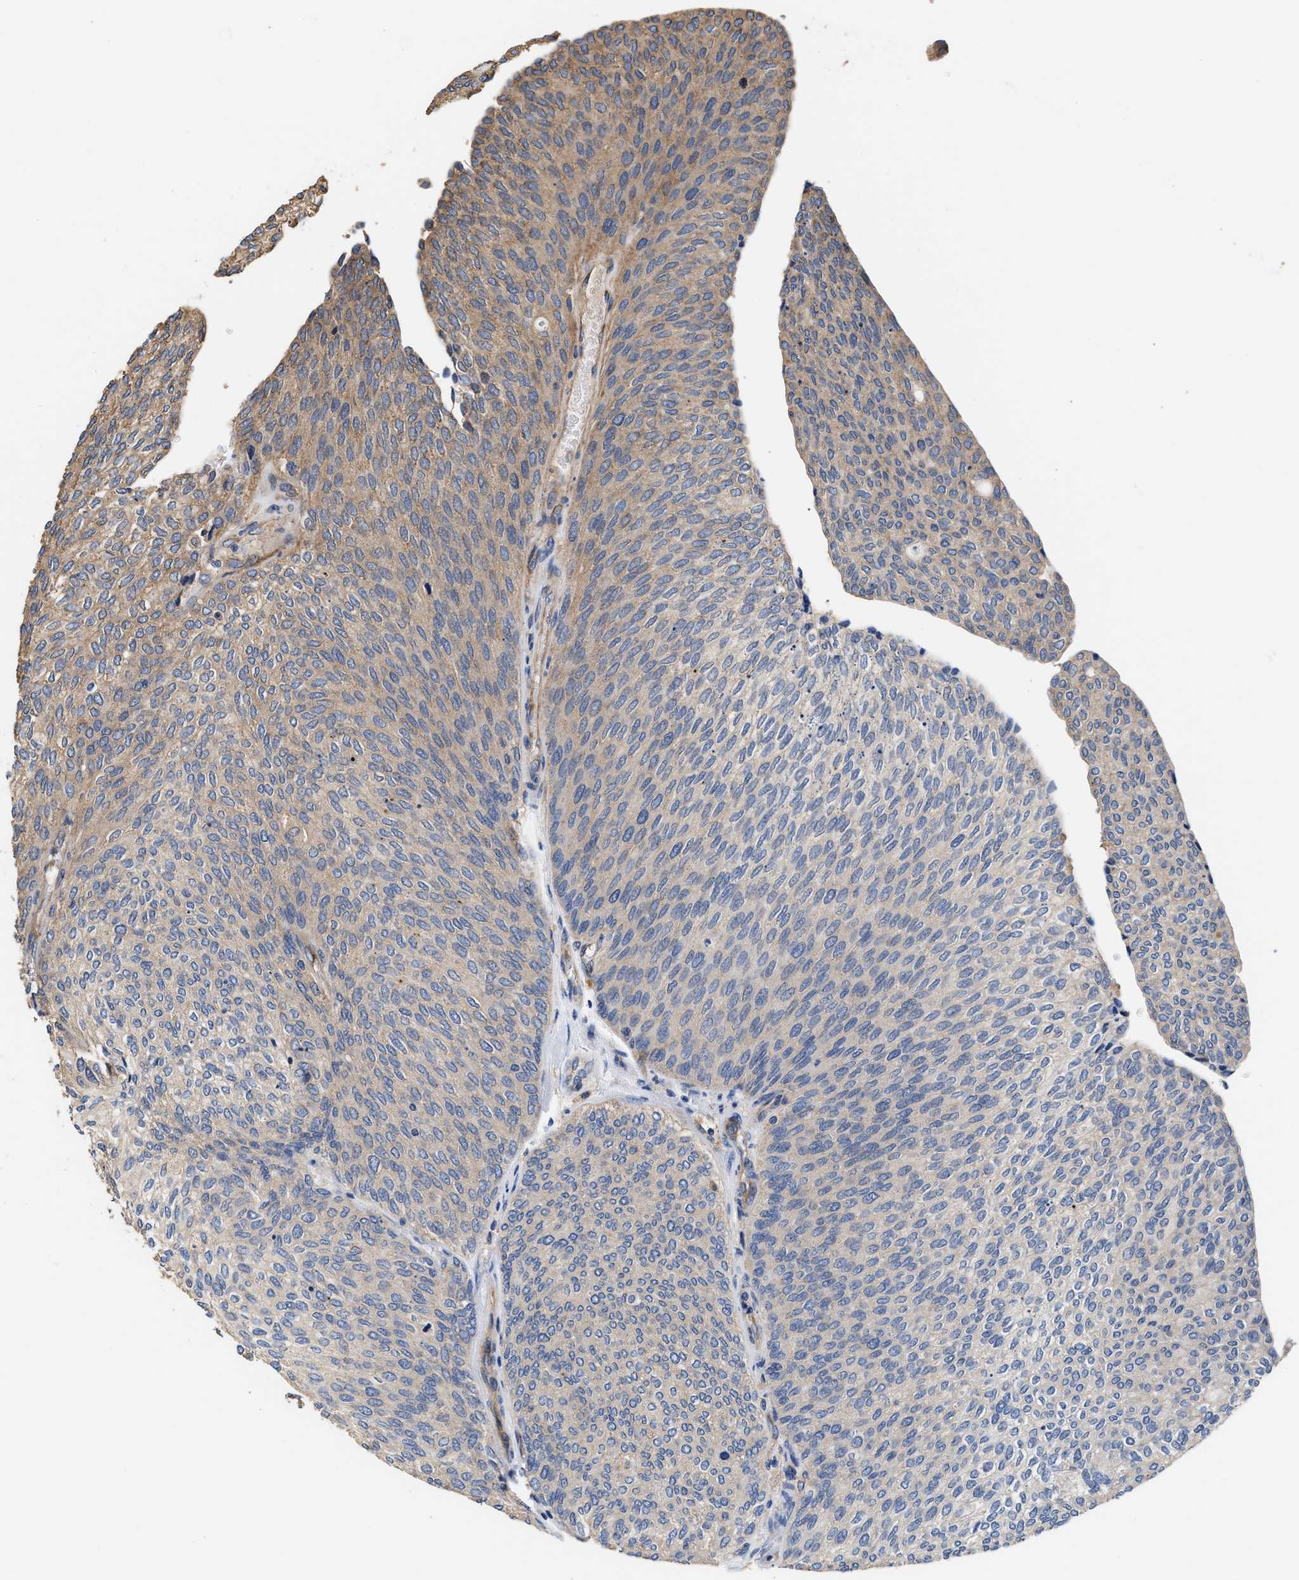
{"staining": {"intensity": "weak", "quantity": "<25%", "location": "cytoplasmic/membranous"}, "tissue": "urothelial cancer", "cell_type": "Tumor cells", "image_type": "cancer", "snomed": [{"axis": "morphology", "description": "Urothelial carcinoma, Low grade"}, {"axis": "topography", "description": "Urinary bladder"}], "caption": "An image of urothelial cancer stained for a protein shows no brown staining in tumor cells.", "gene": "KLB", "patient": {"sex": "female", "age": 79}}